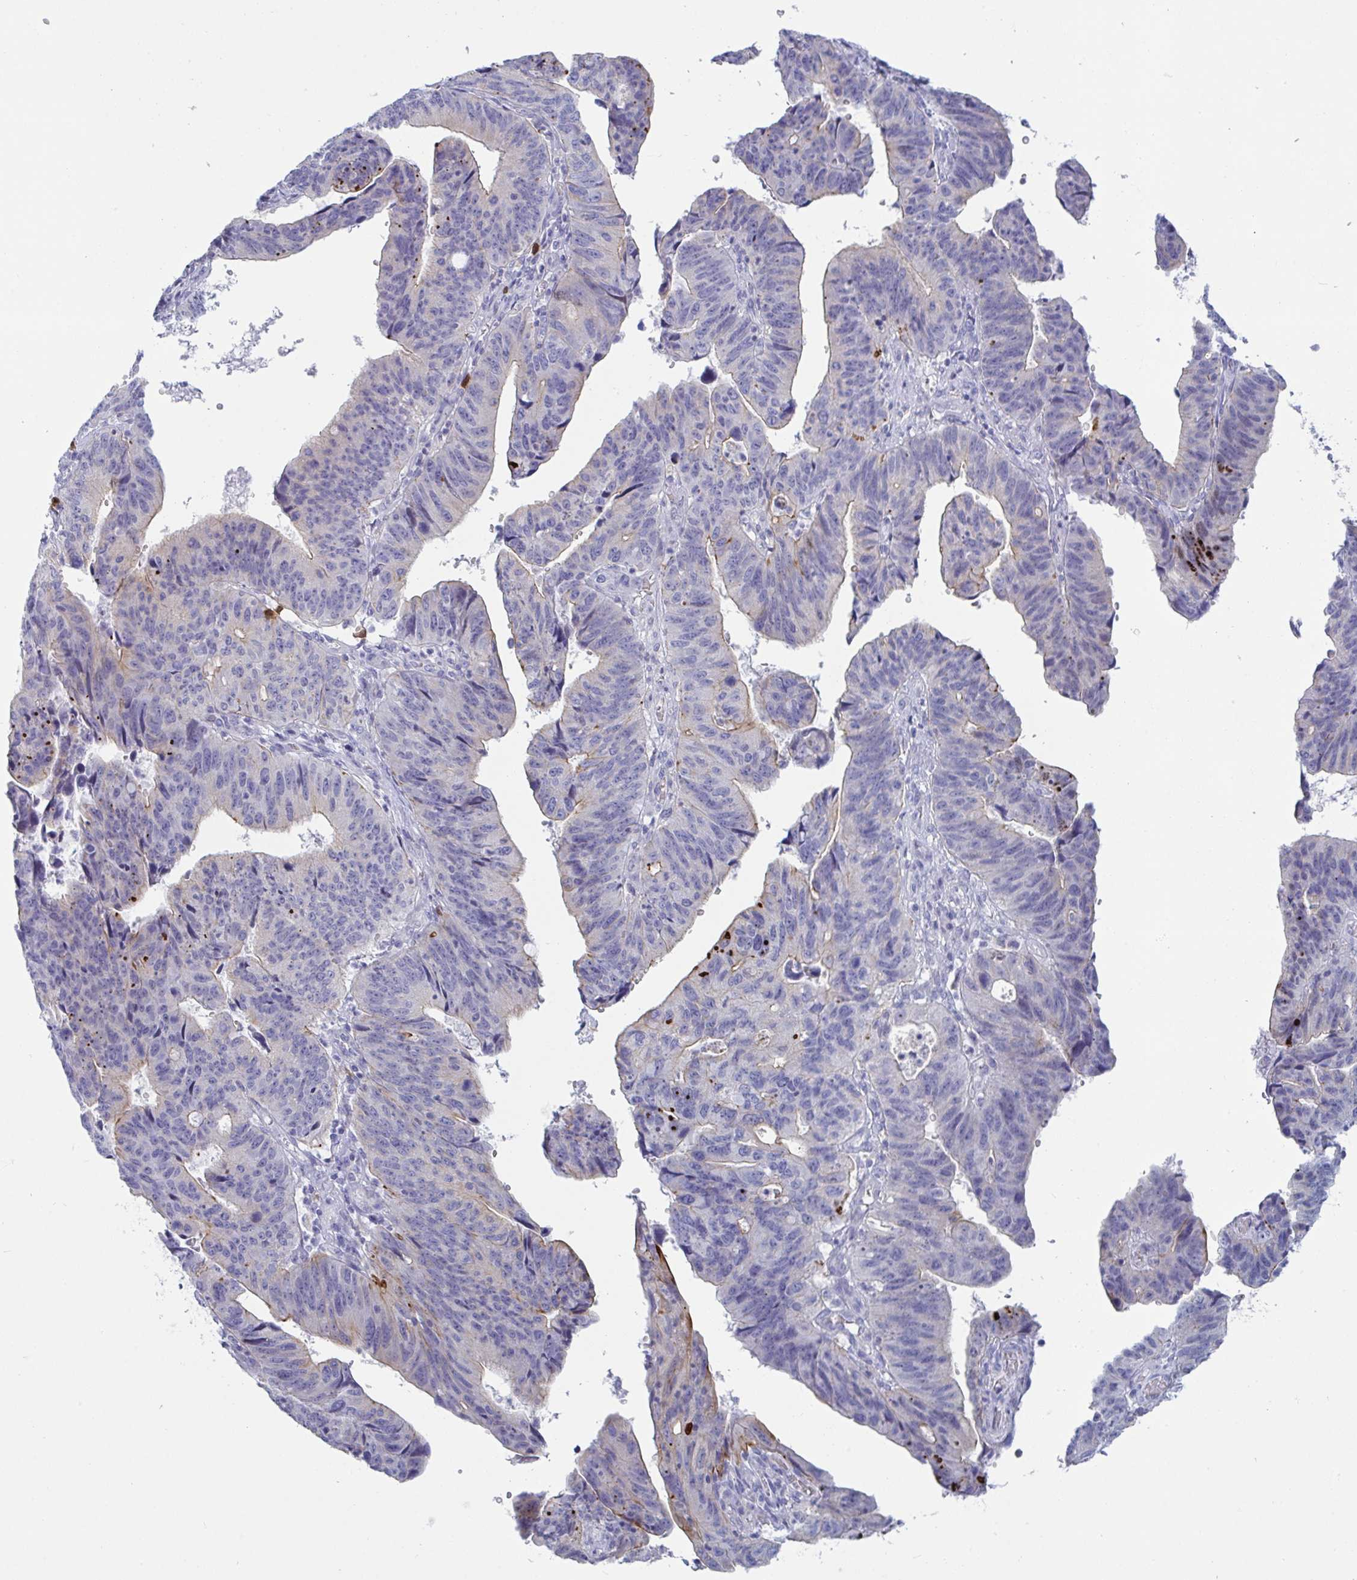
{"staining": {"intensity": "negative", "quantity": "none", "location": "none"}, "tissue": "stomach cancer", "cell_type": "Tumor cells", "image_type": "cancer", "snomed": [{"axis": "morphology", "description": "Adenocarcinoma, NOS"}, {"axis": "topography", "description": "Stomach"}], "caption": "Immunohistochemistry of adenocarcinoma (stomach) exhibits no expression in tumor cells.", "gene": "TAS2R38", "patient": {"sex": "male", "age": 59}}